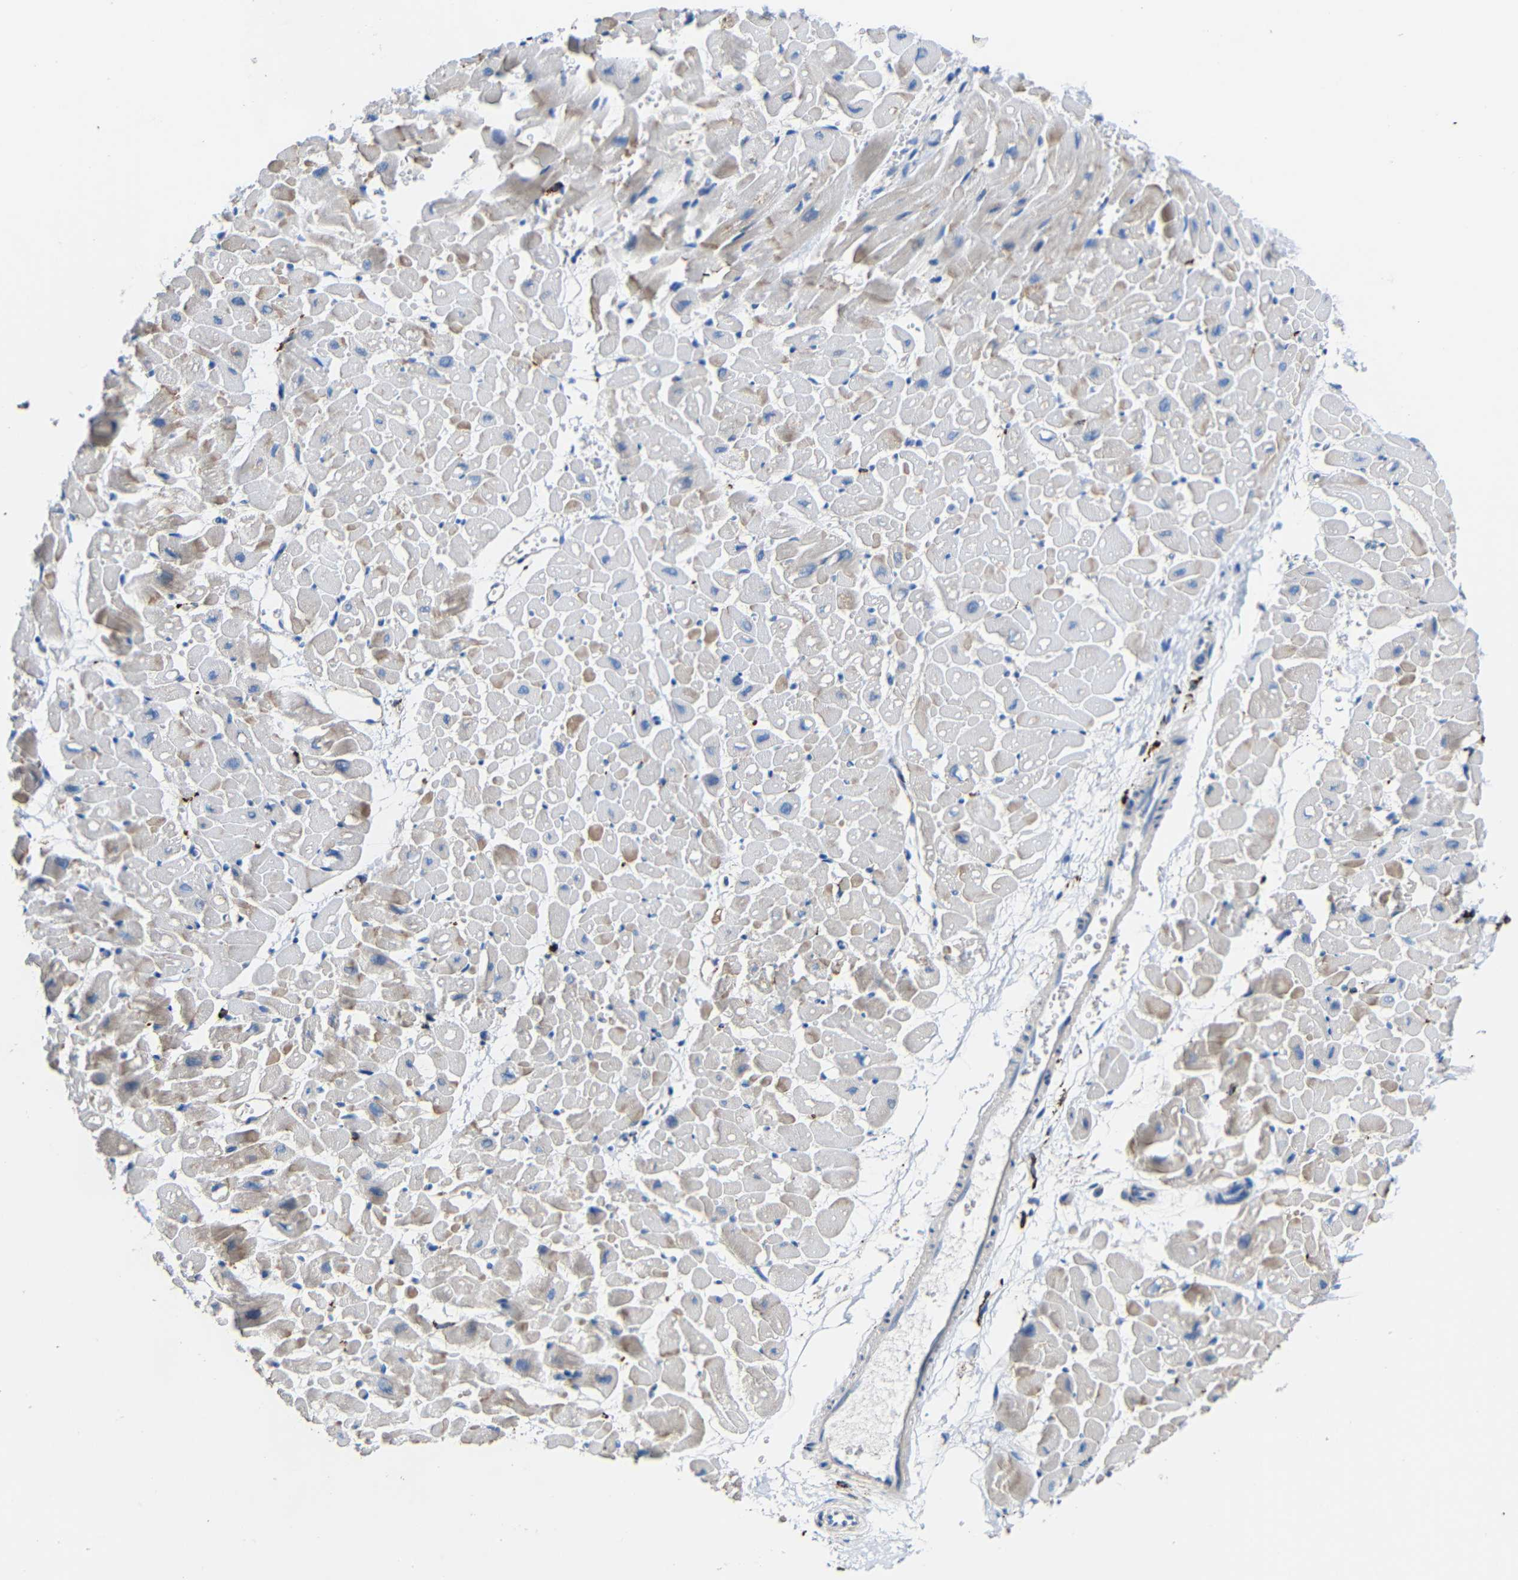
{"staining": {"intensity": "weak", "quantity": "25%-75%", "location": "cytoplasmic/membranous"}, "tissue": "heart muscle", "cell_type": "Cardiomyocytes", "image_type": "normal", "snomed": [{"axis": "morphology", "description": "Normal tissue, NOS"}, {"axis": "topography", "description": "Heart"}], "caption": "A brown stain highlights weak cytoplasmic/membranous positivity of a protein in cardiomyocytes of normal human heart muscle.", "gene": "HLA", "patient": {"sex": "male", "age": 45}}